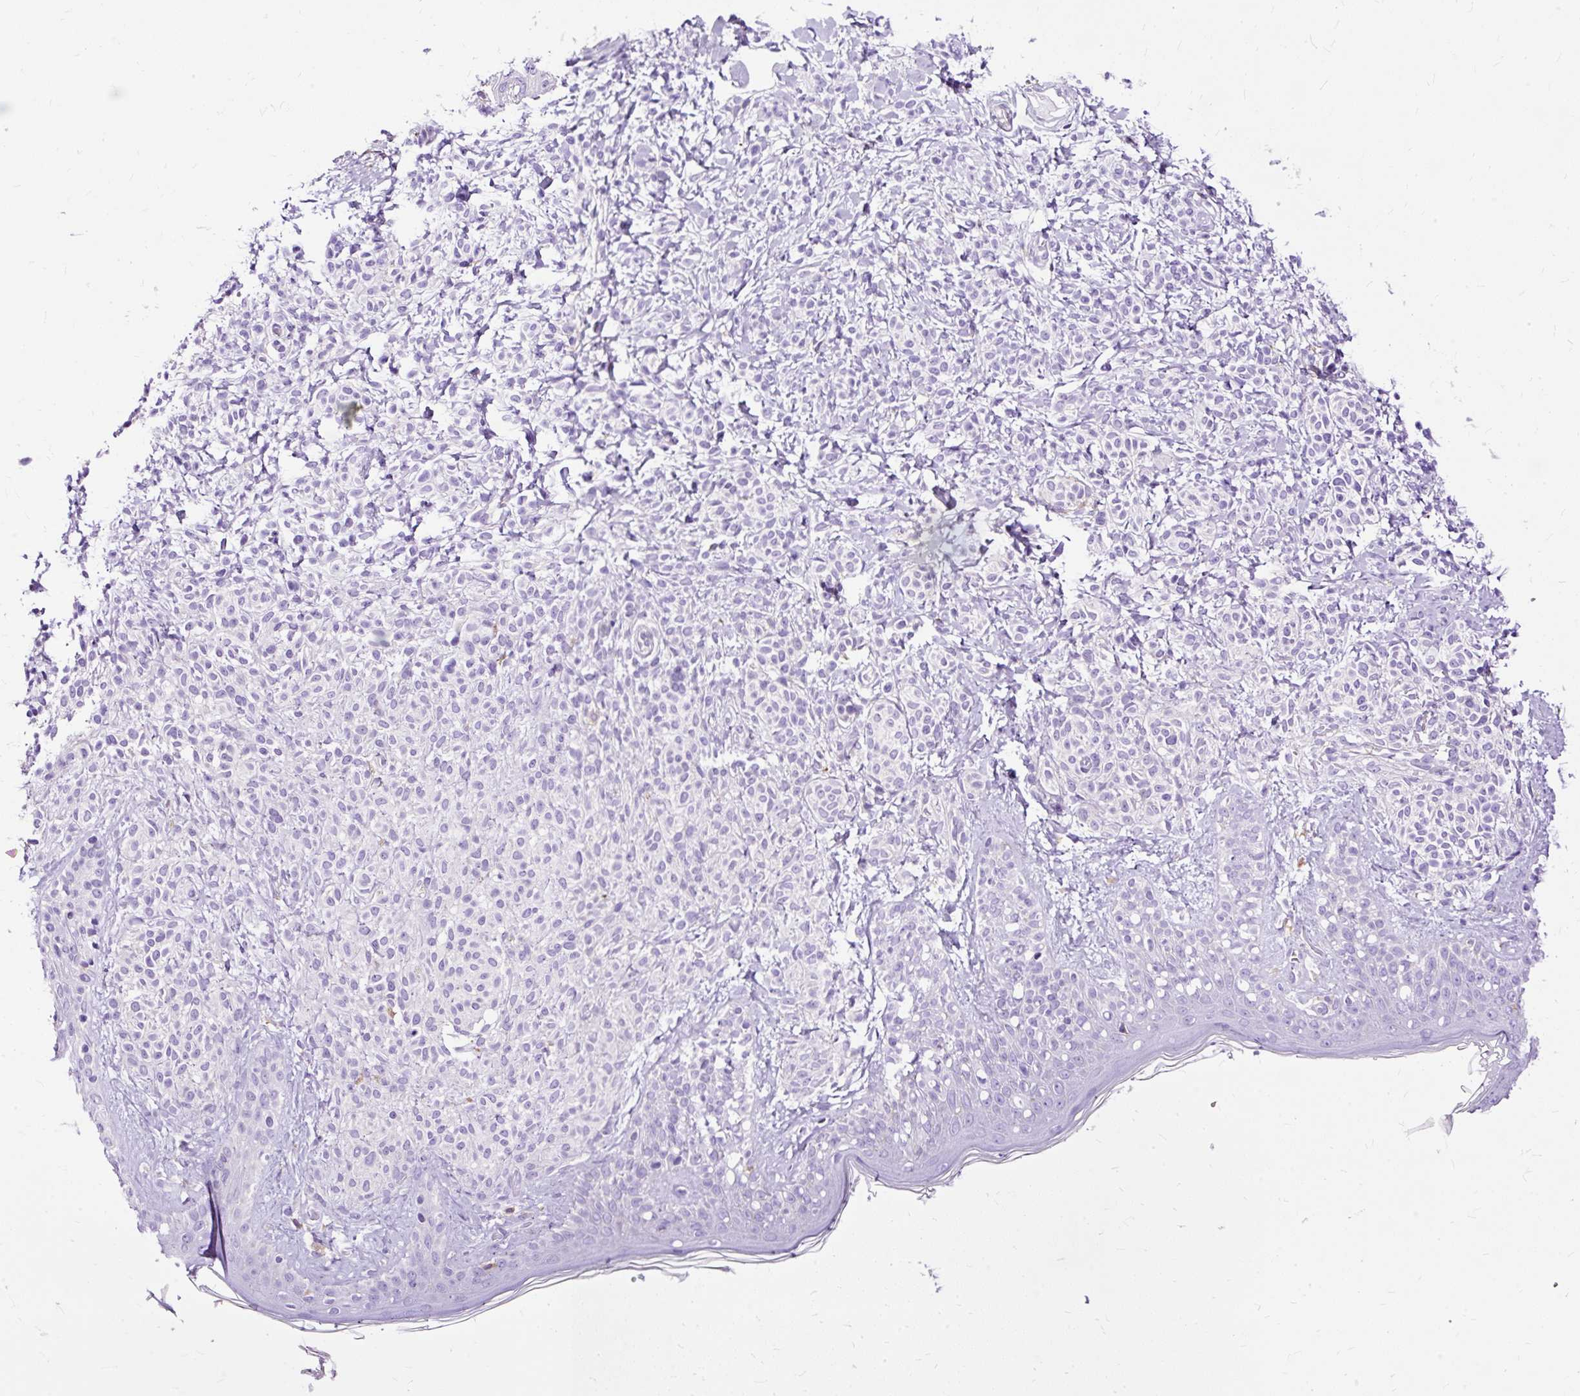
{"staining": {"intensity": "negative", "quantity": "none", "location": "none"}, "tissue": "skin", "cell_type": "Fibroblasts", "image_type": "normal", "snomed": [{"axis": "morphology", "description": "Normal tissue, NOS"}, {"axis": "topography", "description": "Skin"}], "caption": "Photomicrograph shows no significant protein staining in fibroblasts of unremarkable skin.", "gene": "TWF2", "patient": {"sex": "male", "age": 16}}